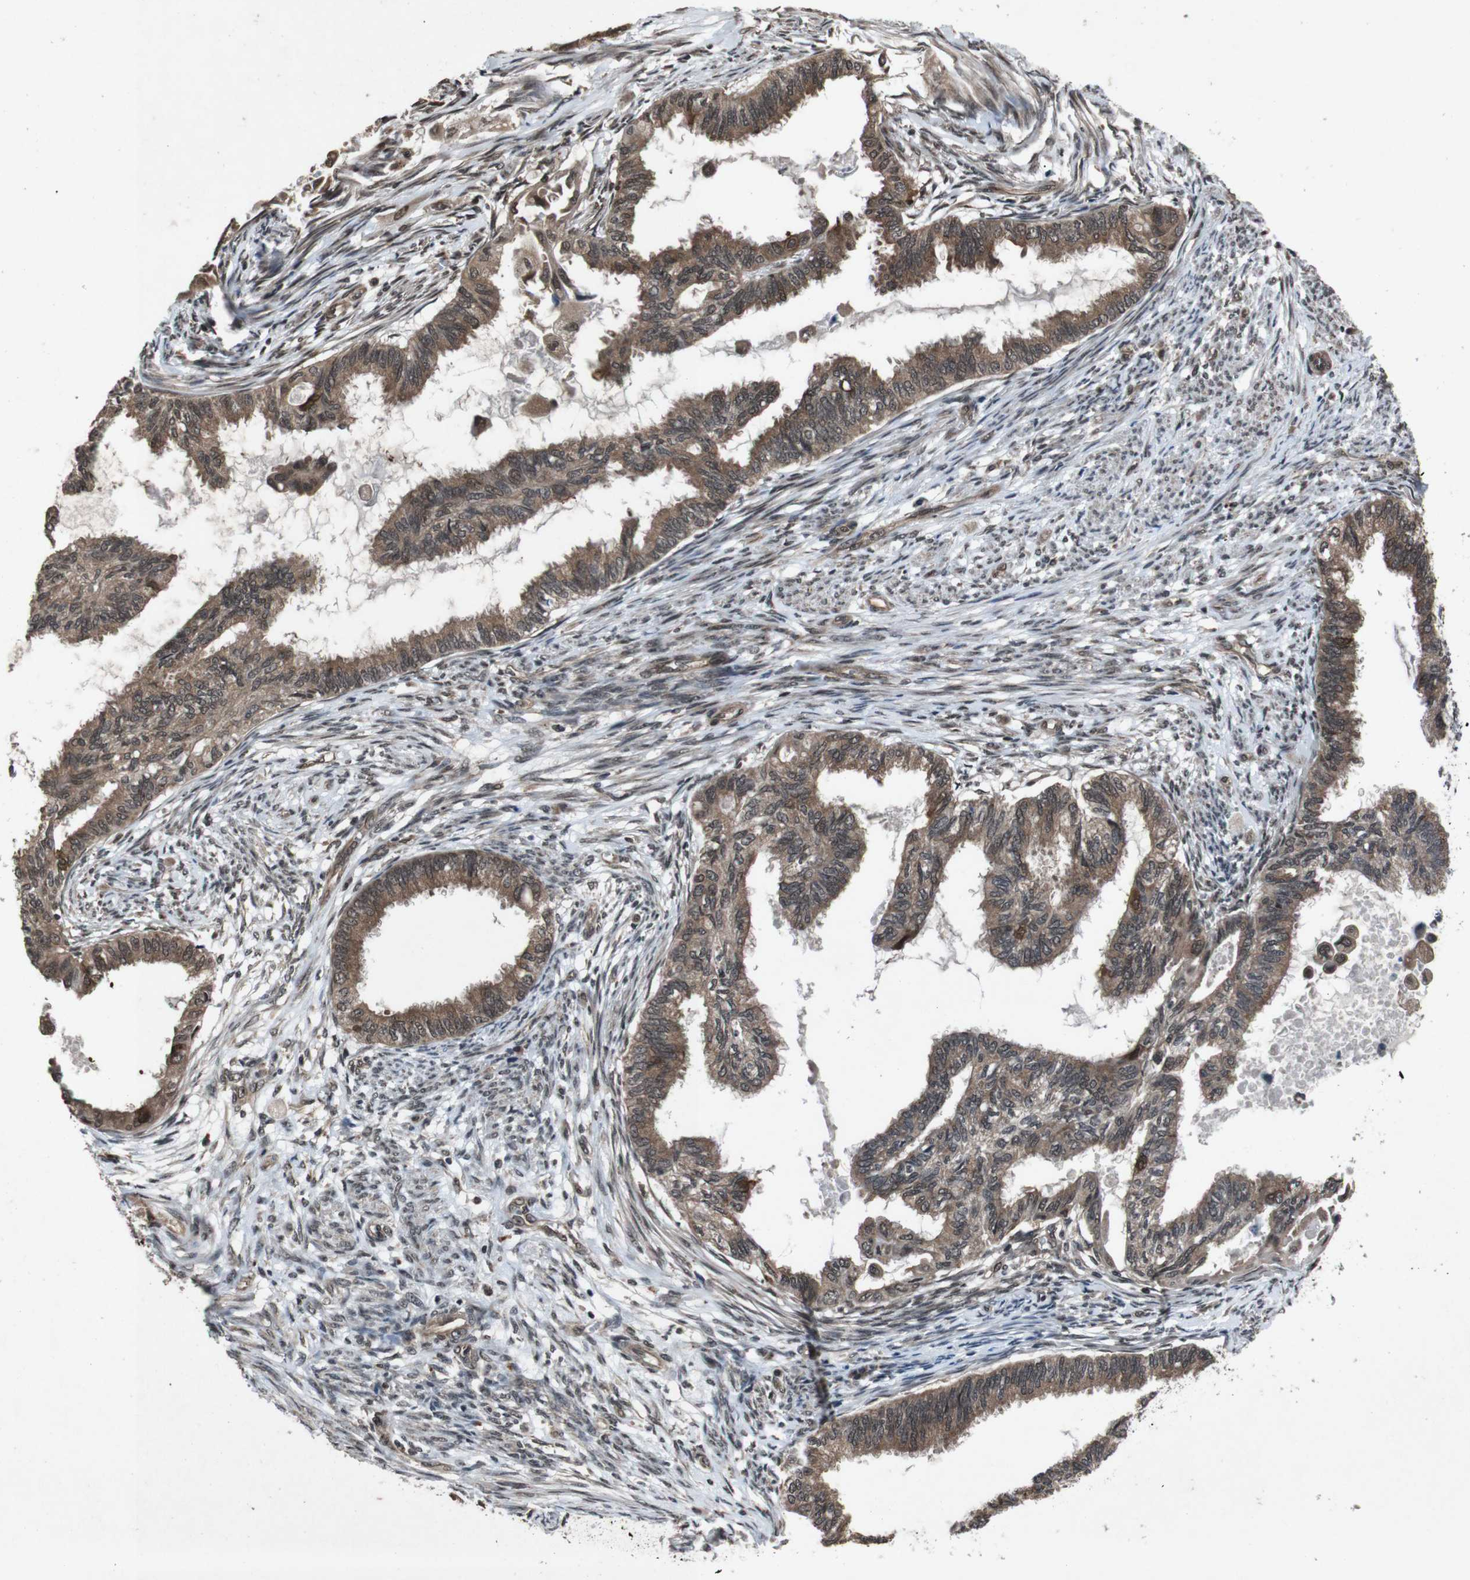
{"staining": {"intensity": "moderate", "quantity": ">75%", "location": "cytoplasmic/membranous,nuclear"}, "tissue": "cervical cancer", "cell_type": "Tumor cells", "image_type": "cancer", "snomed": [{"axis": "morphology", "description": "Normal tissue, NOS"}, {"axis": "morphology", "description": "Adenocarcinoma, NOS"}, {"axis": "topography", "description": "Cervix"}, {"axis": "topography", "description": "Endometrium"}], "caption": "Moderate cytoplasmic/membranous and nuclear expression for a protein is appreciated in about >75% of tumor cells of cervical adenocarcinoma using immunohistochemistry (IHC).", "gene": "SOCS1", "patient": {"sex": "female", "age": 86}}